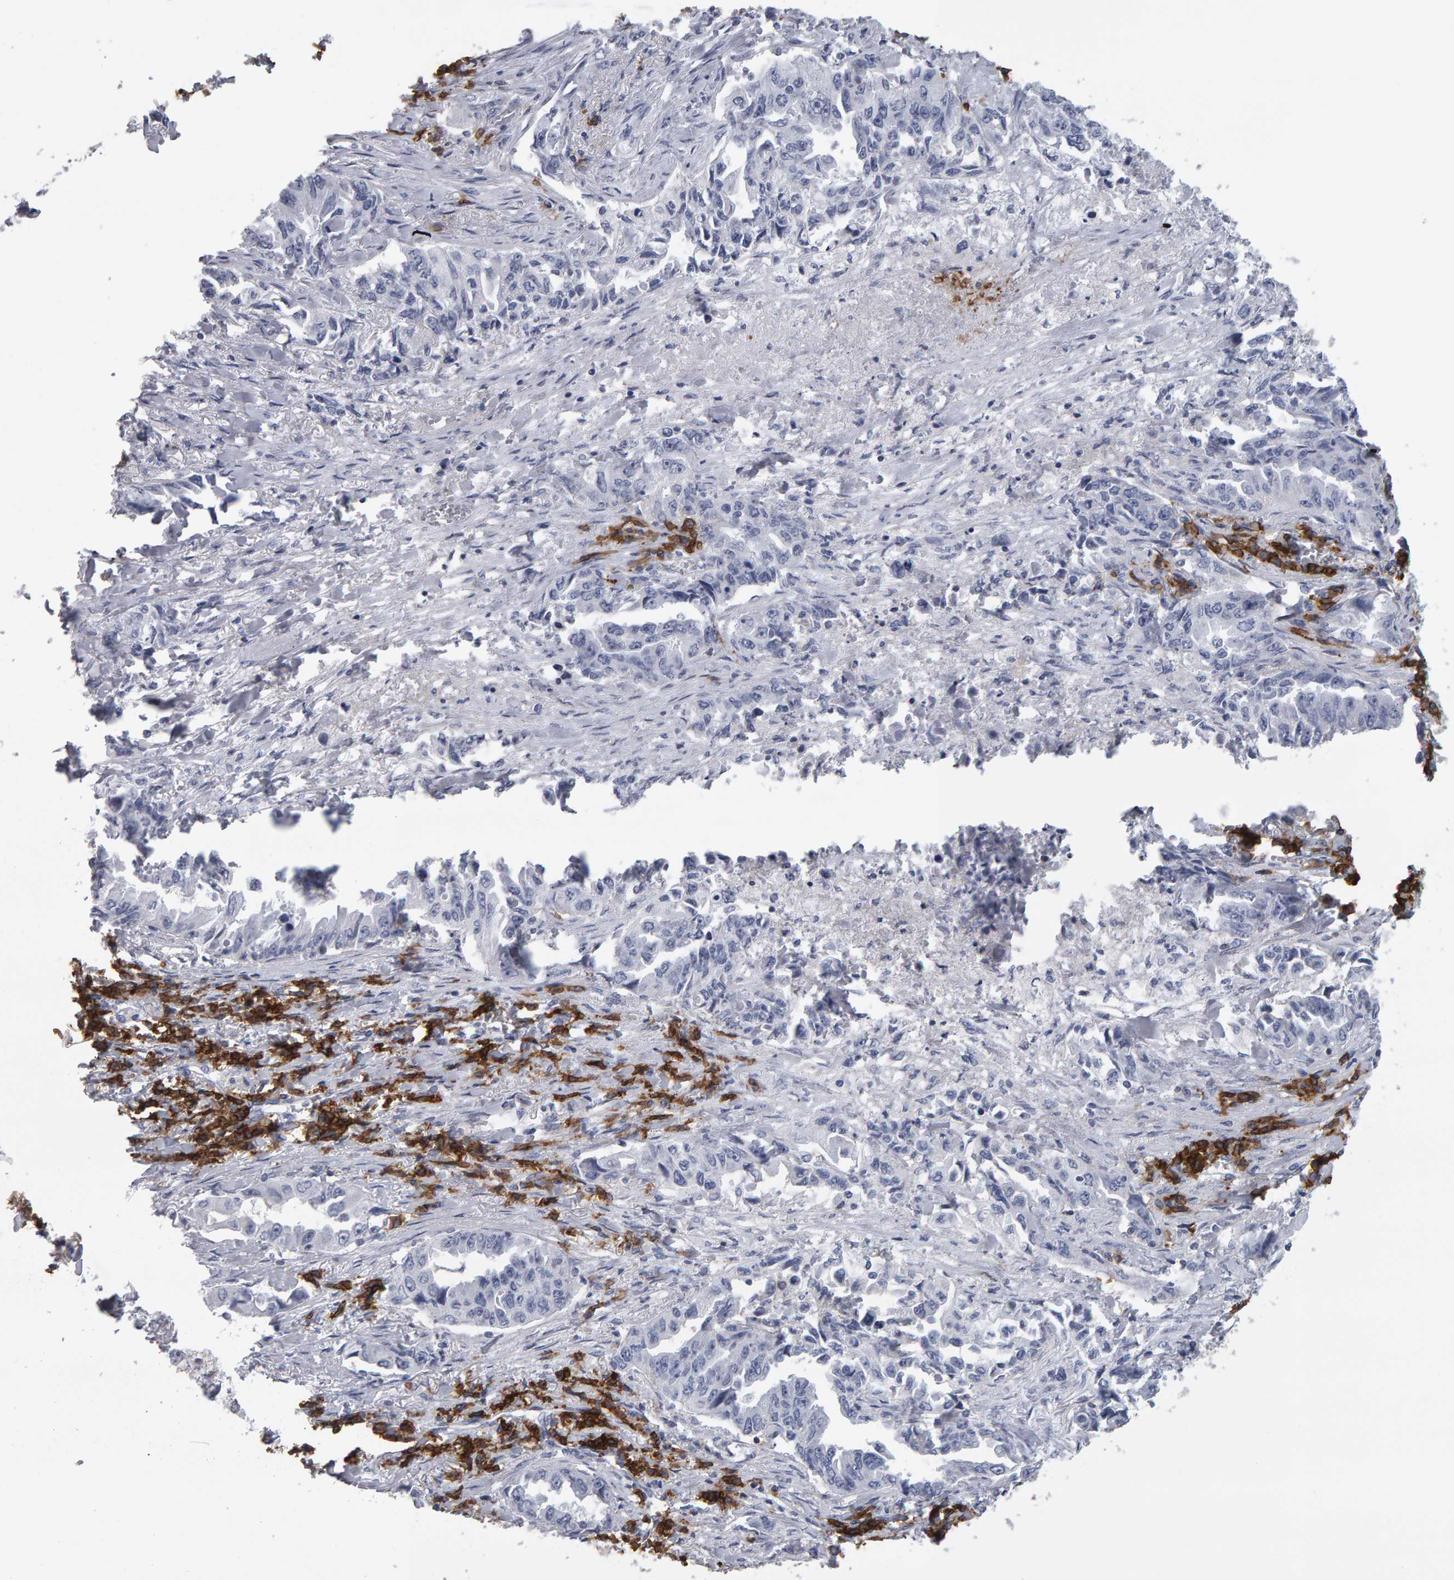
{"staining": {"intensity": "negative", "quantity": "none", "location": "none"}, "tissue": "lung cancer", "cell_type": "Tumor cells", "image_type": "cancer", "snomed": [{"axis": "morphology", "description": "Adenocarcinoma, NOS"}, {"axis": "topography", "description": "Lung"}], "caption": "IHC histopathology image of neoplastic tissue: human lung cancer (adenocarcinoma) stained with DAB (3,3'-diaminobenzidine) demonstrates no significant protein staining in tumor cells.", "gene": "CD38", "patient": {"sex": "female", "age": 51}}